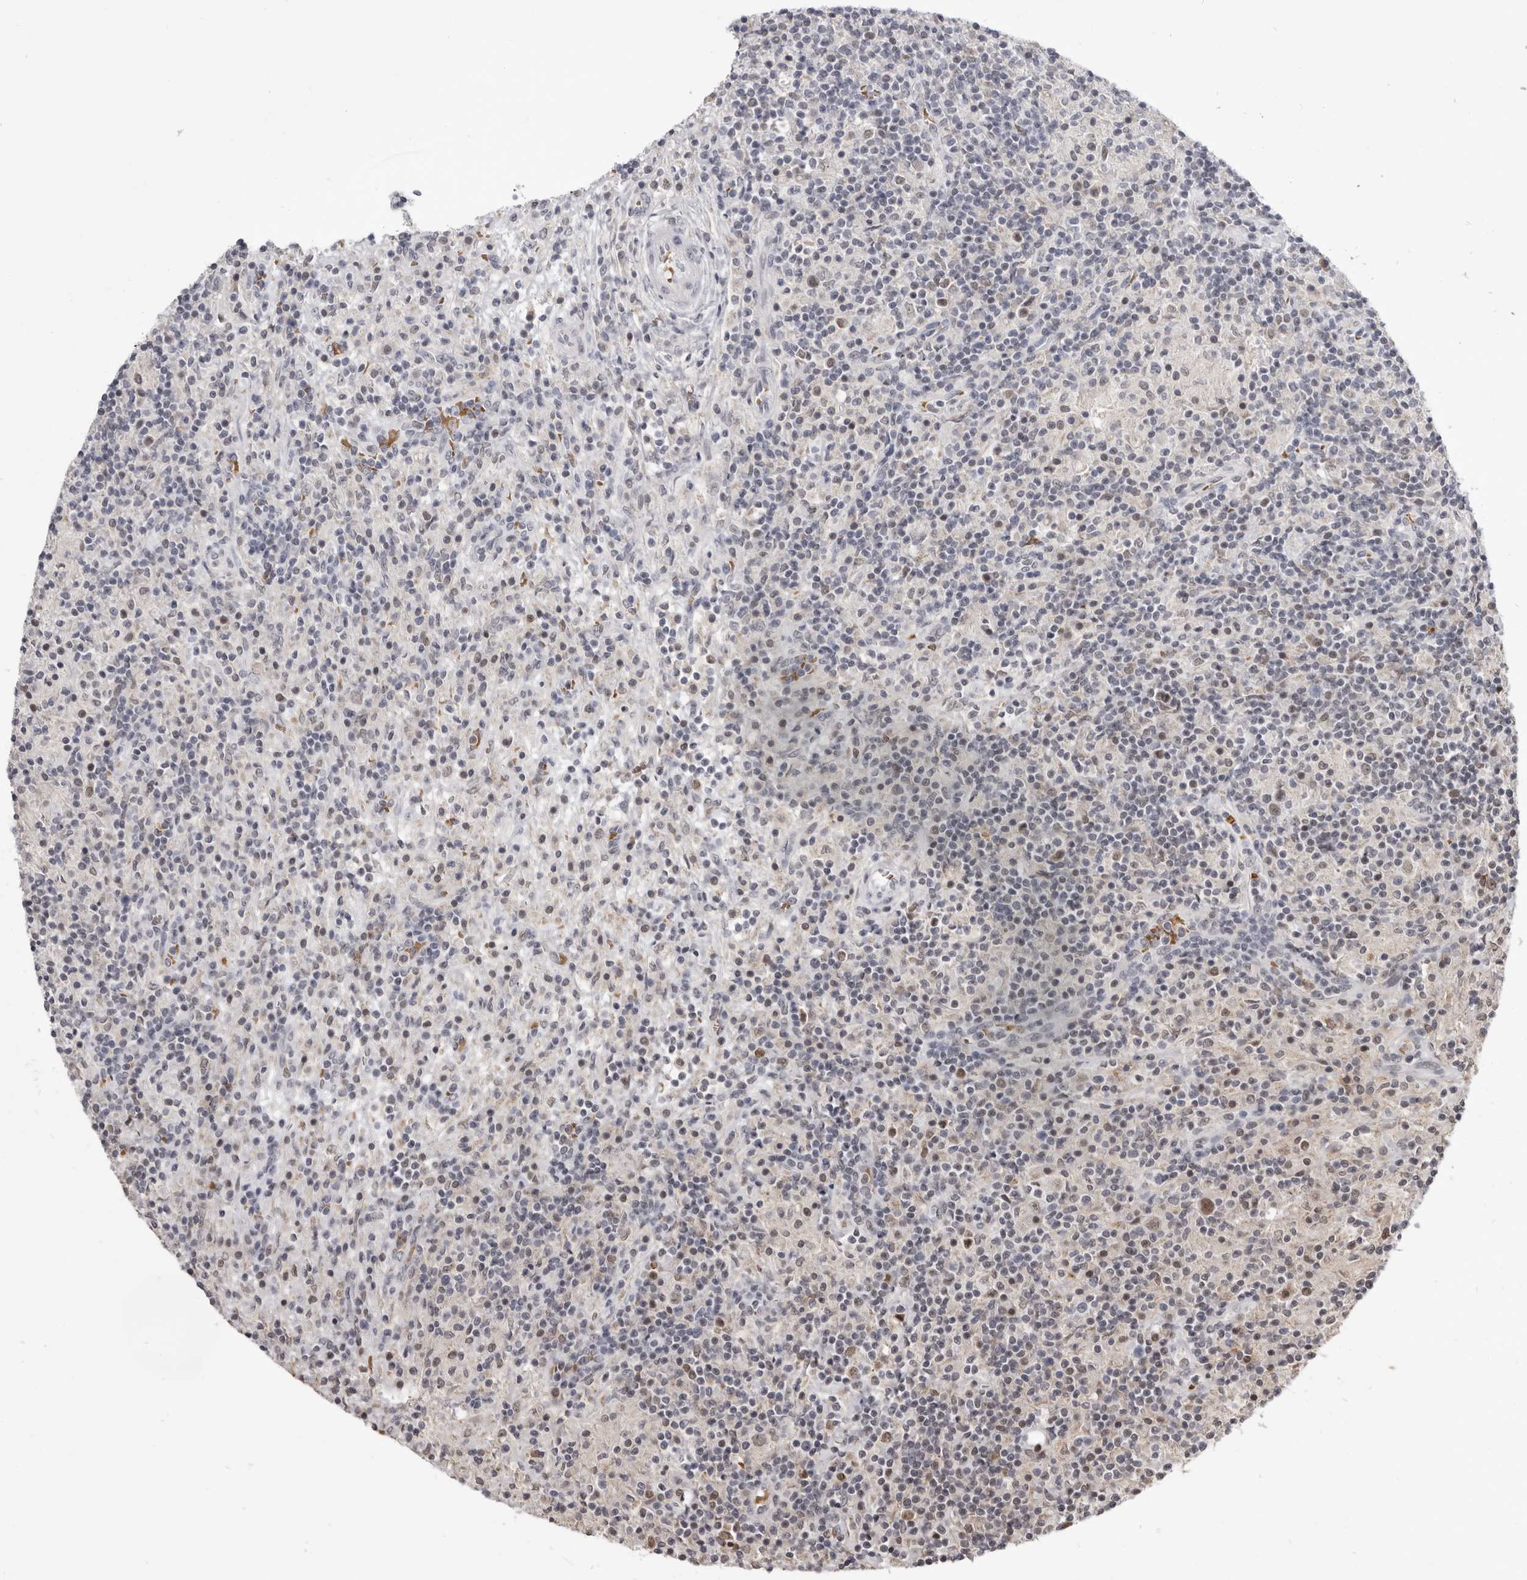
{"staining": {"intensity": "moderate", "quantity": "25%-75%", "location": "nuclear"}, "tissue": "lymphoma", "cell_type": "Tumor cells", "image_type": "cancer", "snomed": [{"axis": "morphology", "description": "Hodgkin's disease, NOS"}, {"axis": "topography", "description": "Lymph node"}], "caption": "A medium amount of moderate nuclear staining is seen in about 25%-75% of tumor cells in Hodgkin's disease tissue.", "gene": "CGN", "patient": {"sex": "male", "age": 70}}